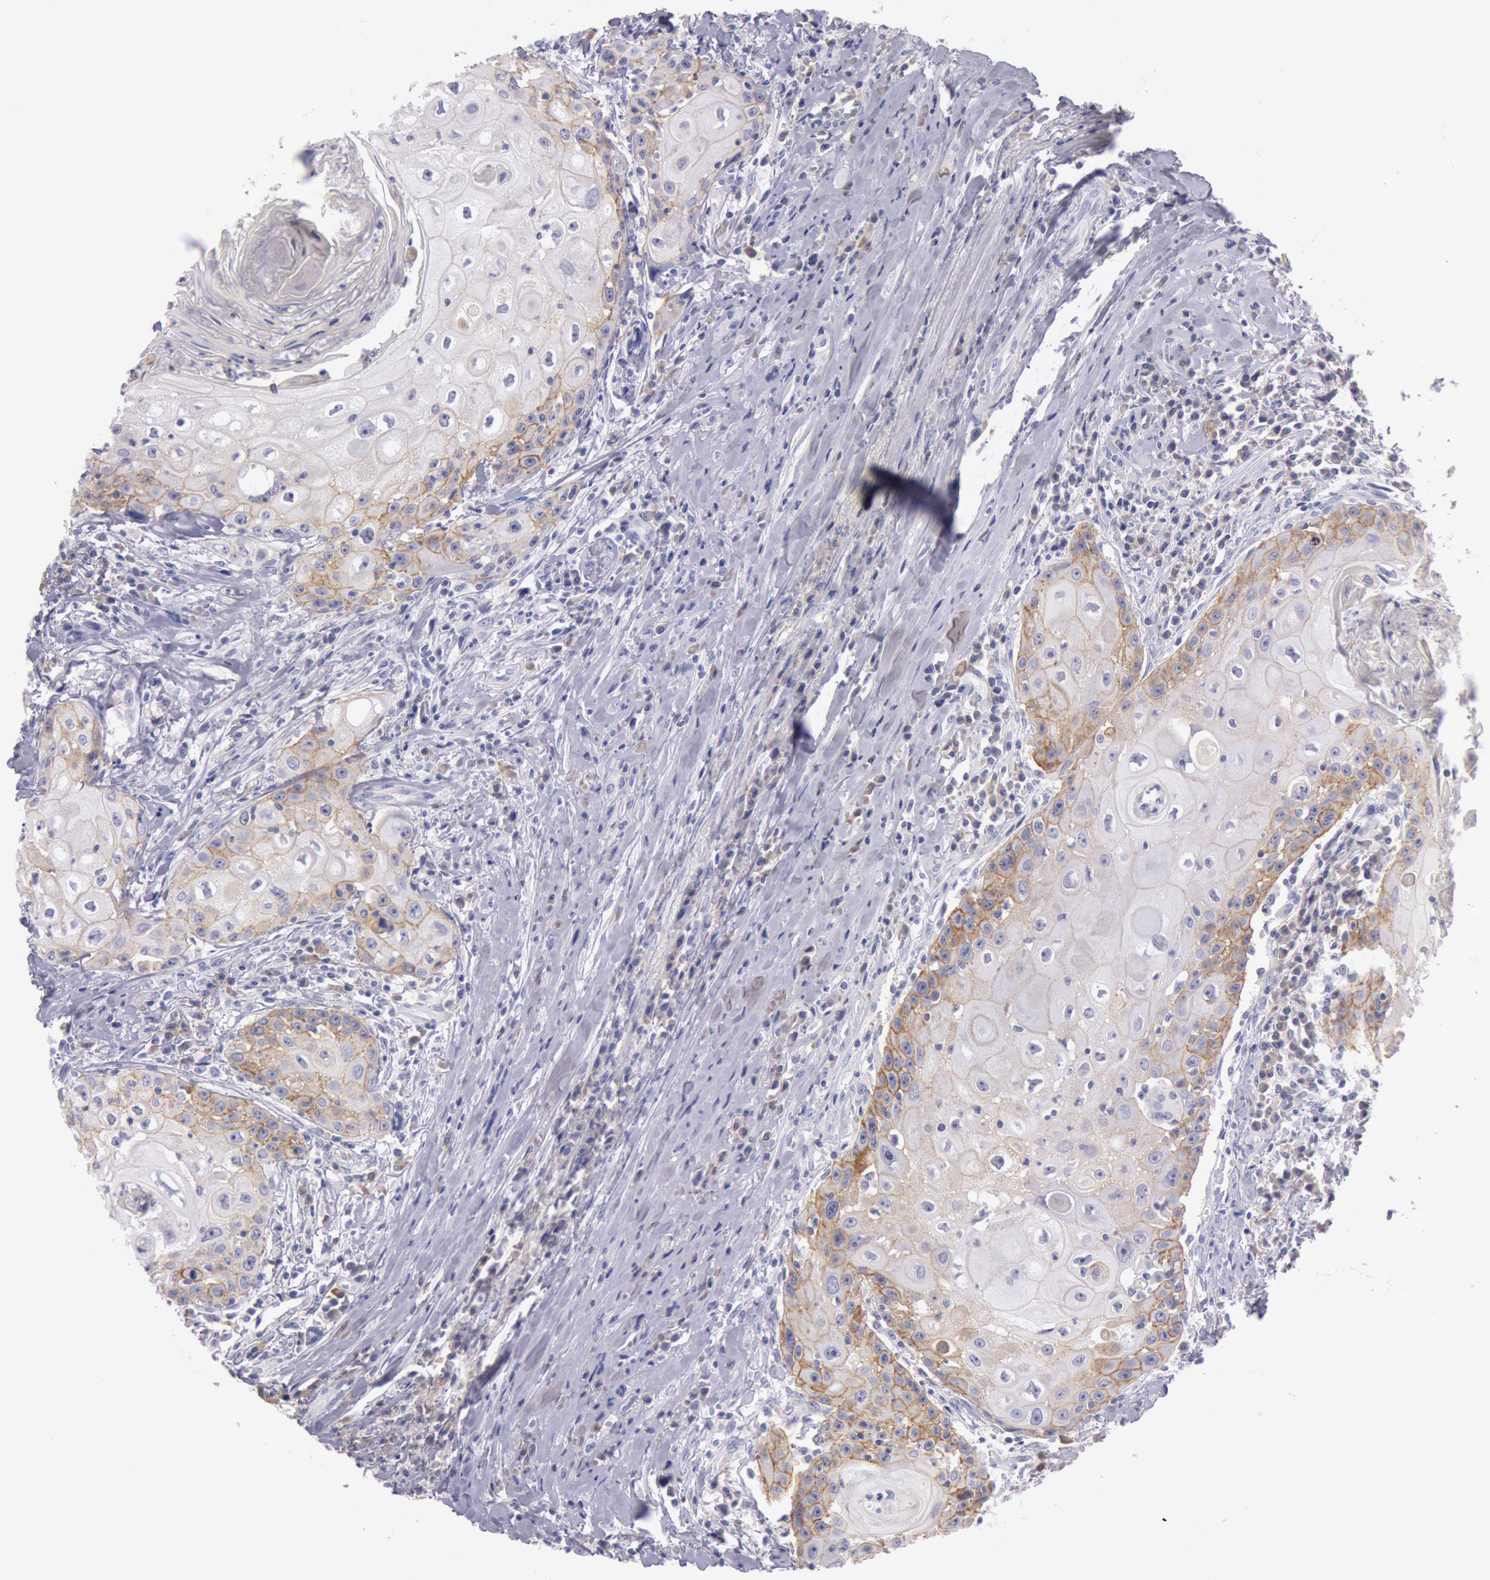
{"staining": {"intensity": "weak", "quantity": "<25%", "location": "cytoplasmic/membranous"}, "tissue": "head and neck cancer", "cell_type": "Tumor cells", "image_type": "cancer", "snomed": [{"axis": "morphology", "description": "Squamous cell carcinoma, NOS"}, {"axis": "topography", "description": "Oral tissue"}, {"axis": "topography", "description": "Head-Neck"}], "caption": "DAB immunohistochemical staining of human head and neck squamous cell carcinoma reveals no significant staining in tumor cells. (DAB immunohistochemistry (IHC), high magnification).", "gene": "EGFR", "patient": {"sex": "female", "age": 82}}